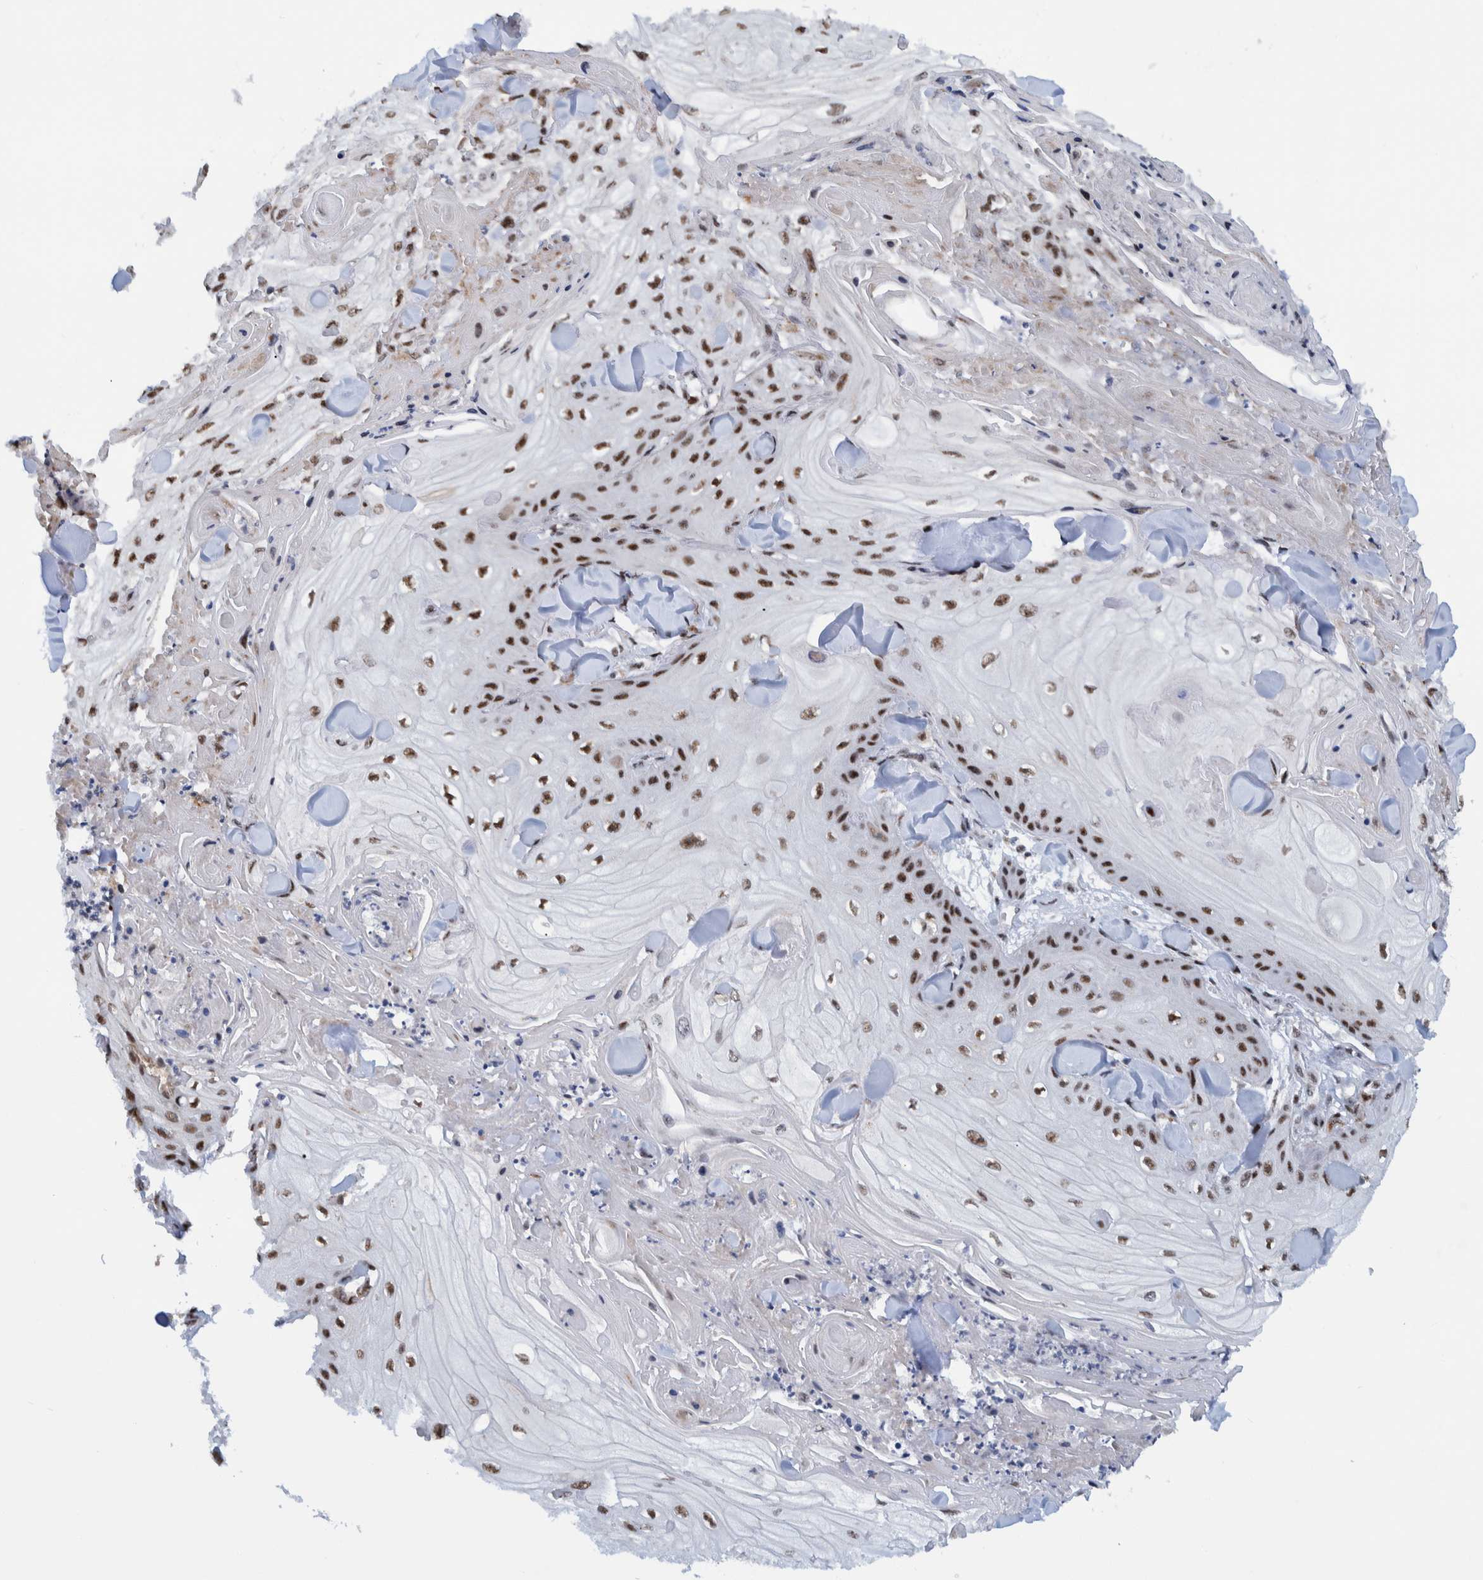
{"staining": {"intensity": "strong", "quantity": ">75%", "location": "nuclear"}, "tissue": "skin cancer", "cell_type": "Tumor cells", "image_type": "cancer", "snomed": [{"axis": "morphology", "description": "Squamous cell carcinoma, NOS"}, {"axis": "topography", "description": "Skin"}], "caption": "Protein analysis of squamous cell carcinoma (skin) tissue demonstrates strong nuclear staining in about >75% of tumor cells. Nuclei are stained in blue.", "gene": "EFTUD2", "patient": {"sex": "male", "age": 74}}